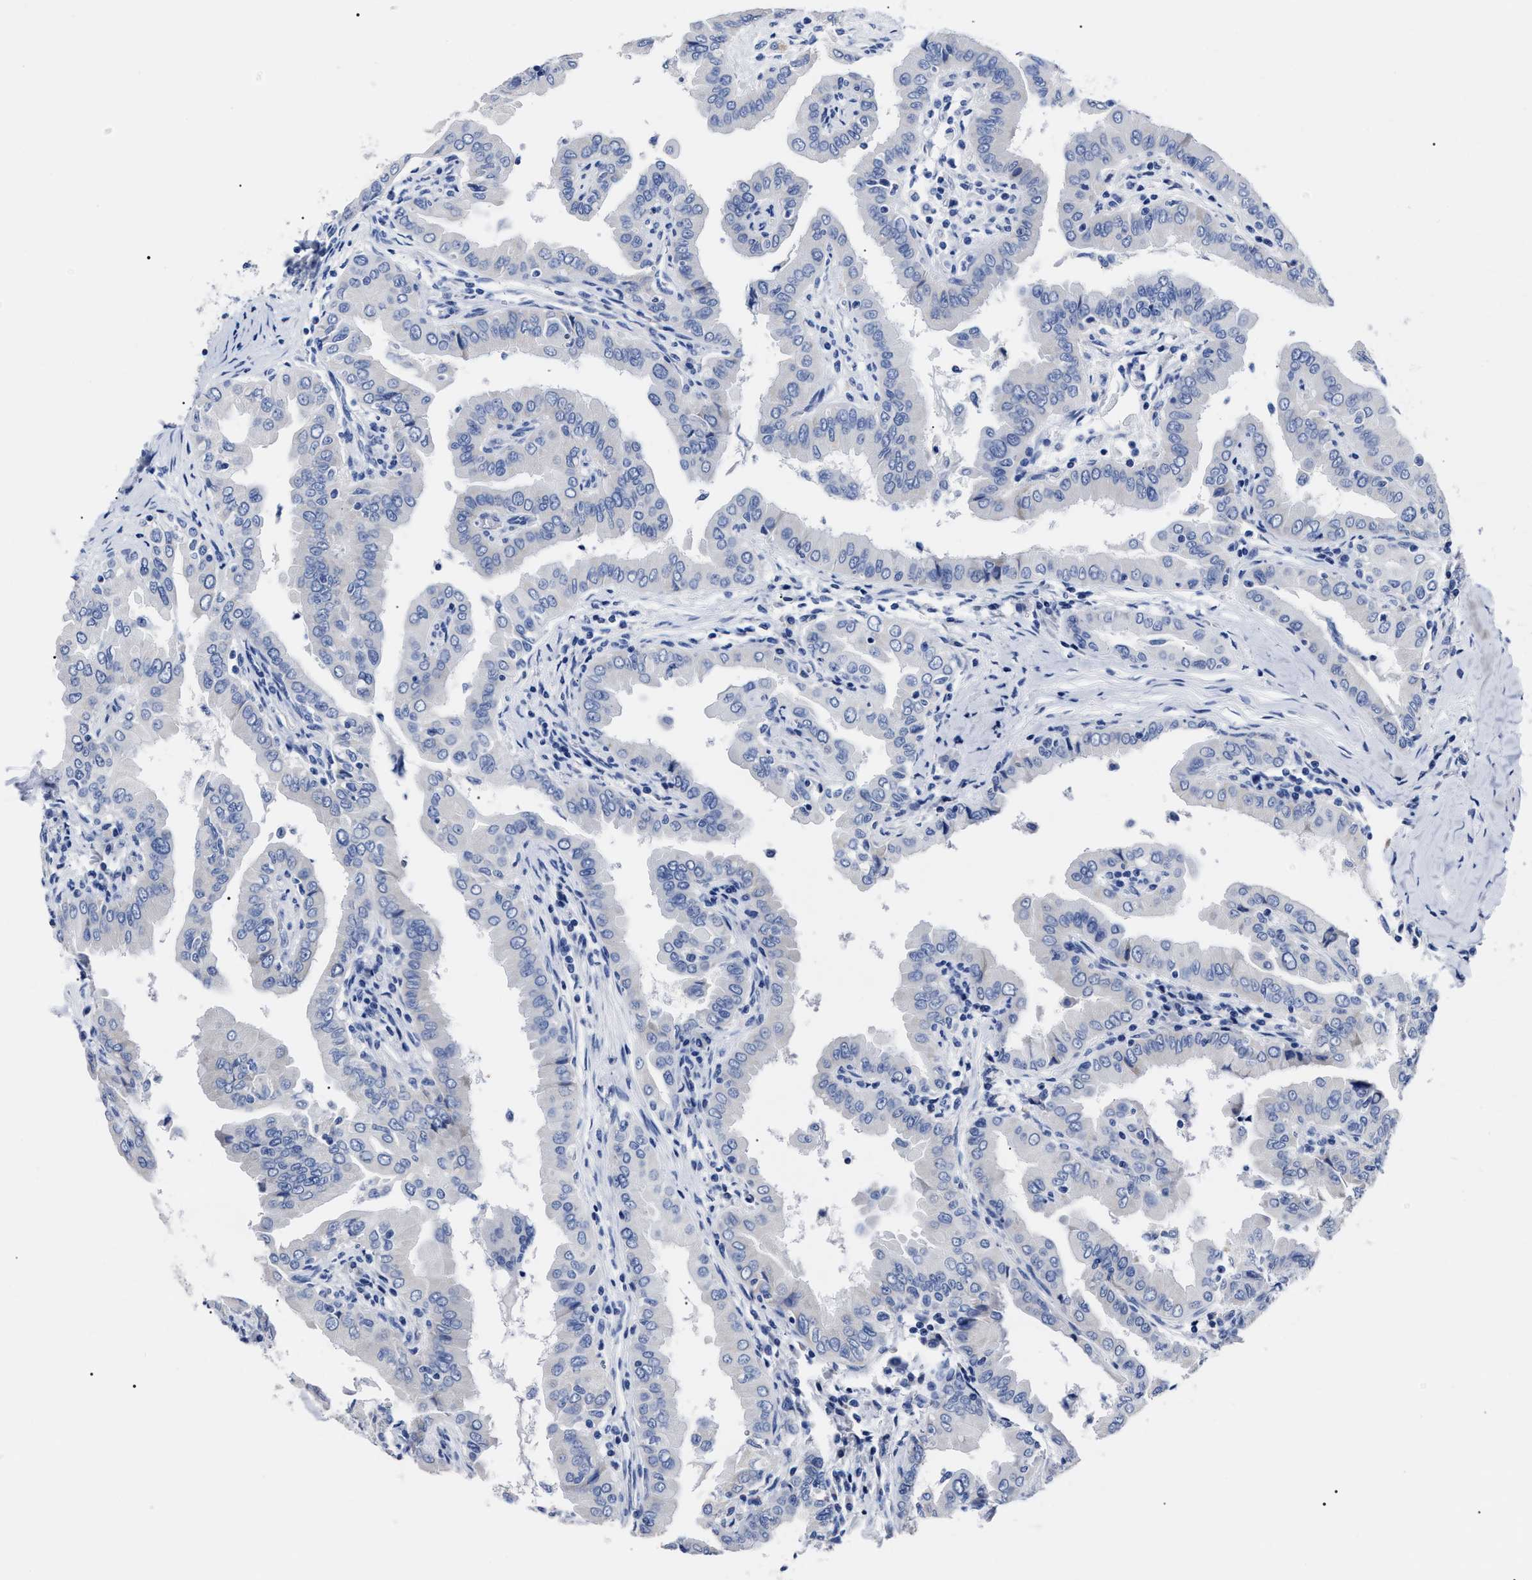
{"staining": {"intensity": "negative", "quantity": "none", "location": "none"}, "tissue": "thyroid cancer", "cell_type": "Tumor cells", "image_type": "cancer", "snomed": [{"axis": "morphology", "description": "Papillary adenocarcinoma, NOS"}, {"axis": "topography", "description": "Thyroid gland"}], "caption": "Thyroid cancer (papillary adenocarcinoma) was stained to show a protein in brown. There is no significant expression in tumor cells. The staining is performed using DAB (3,3'-diaminobenzidine) brown chromogen with nuclei counter-stained in using hematoxylin.", "gene": "ALPG", "patient": {"sex": "male", "age": 33}}